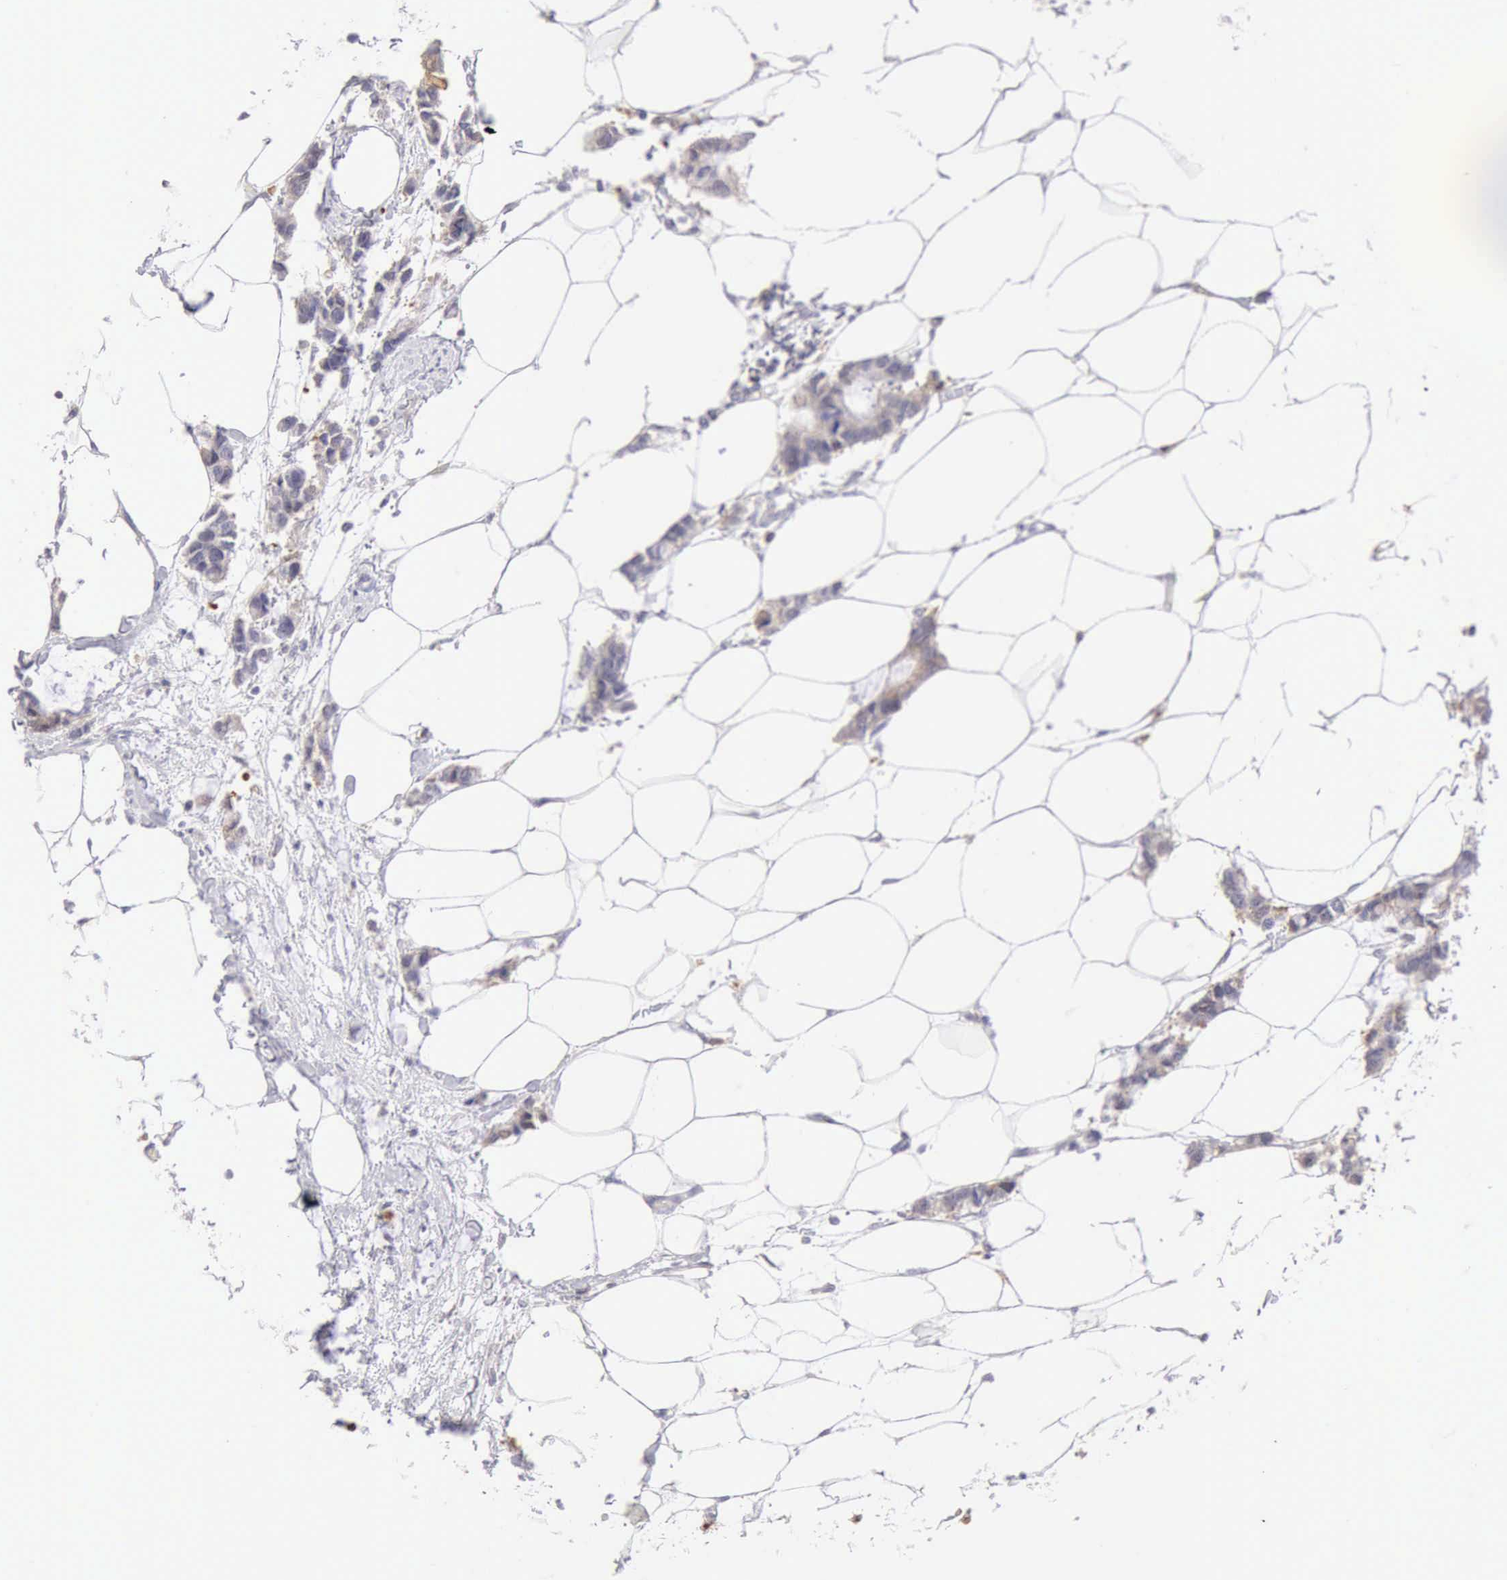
{"staining": {"intensity": "weak", "quantity": "25%-75%", "location": "cytoplasmic/membranous"}, "tissue": "colorectal cancer", "cell_type": "Tumor cells", "image_type": "cancer", "snomed": [{"axis": "morphology", "description": "Normal tissue, NOS"}, {"axis": "morphology", "description": "Adenocarcinoma, NOS"}, {"axis": "topography", "description": "Colon"}, {"axis": "topography", "description": "Peripheral nerve tissue"}], "caption": "A low amount of weak cytoplasmic/membranous positivity is seen in about 25%-75% of tumor cells in adenocarcinoma (colorectal) tissue.", "gene": "RNASE1", "patient": {"sex": "male", "age": 14}}